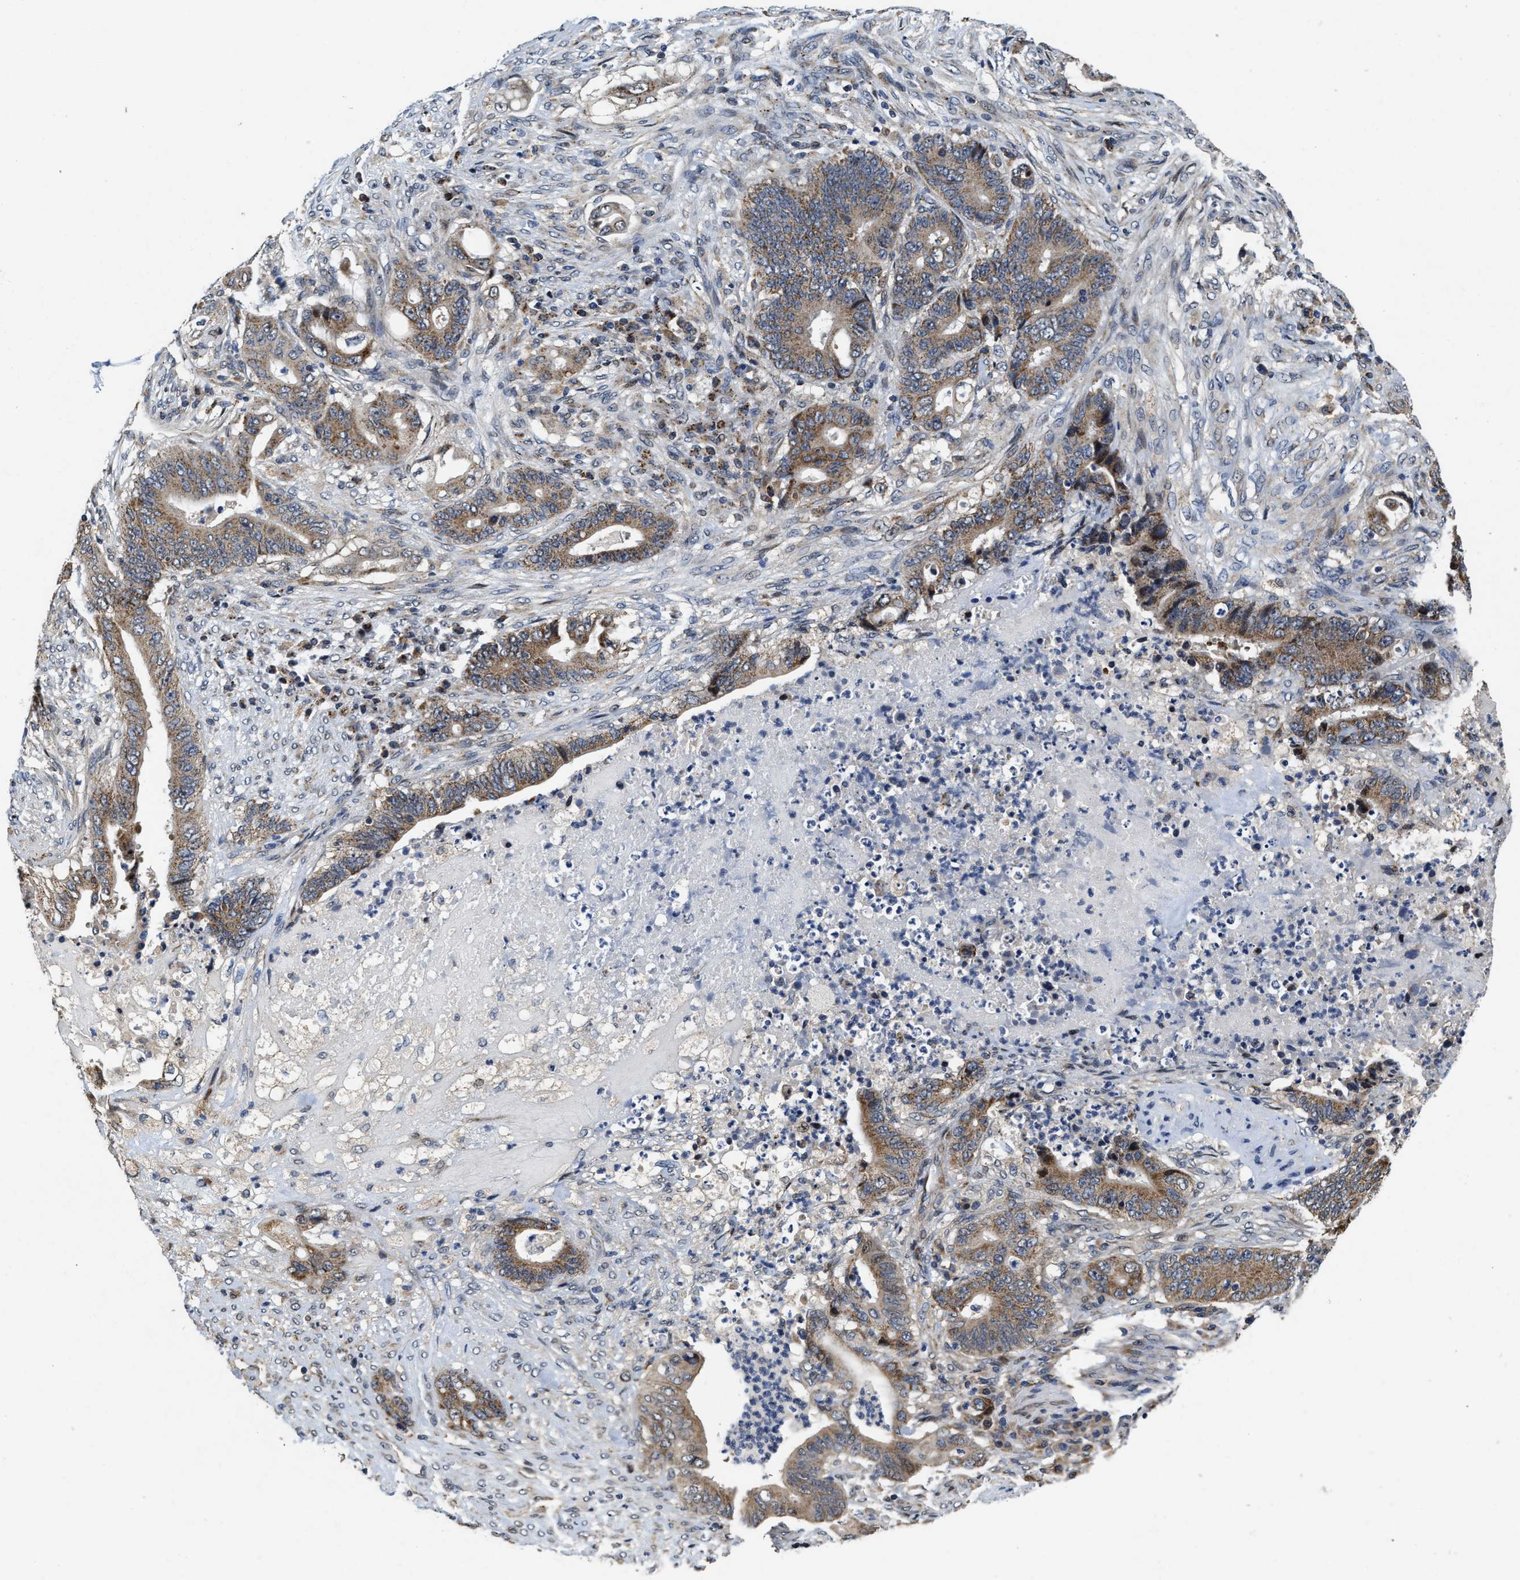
{"staining": {"intensity": "moderate", "quantity": ">75%", "location": "cytoplasmic/membranous"}, "tissue": "stomach cancer", "cell_type": "Tumor cells", "image_type": "cancer", "snomed": [{"axis": "morphology", "description": "Adenocarcinoma, NOS"}, {"axis": "topography", "description": "Stomach"}], "caption": "Protein positivity by immunohistochemistry (IHC) shows moderate cytoplasmic/membranous positivity in approximately >75% of tumor cells in stomach cancer (adenocarcinoma). (DAB (3,3'-diaminobenzidine) IHC, brown staining for protein, blue staining for nuclei).", "gene": "SCYL2", "patient": {"sex": "female", "age": 73}}